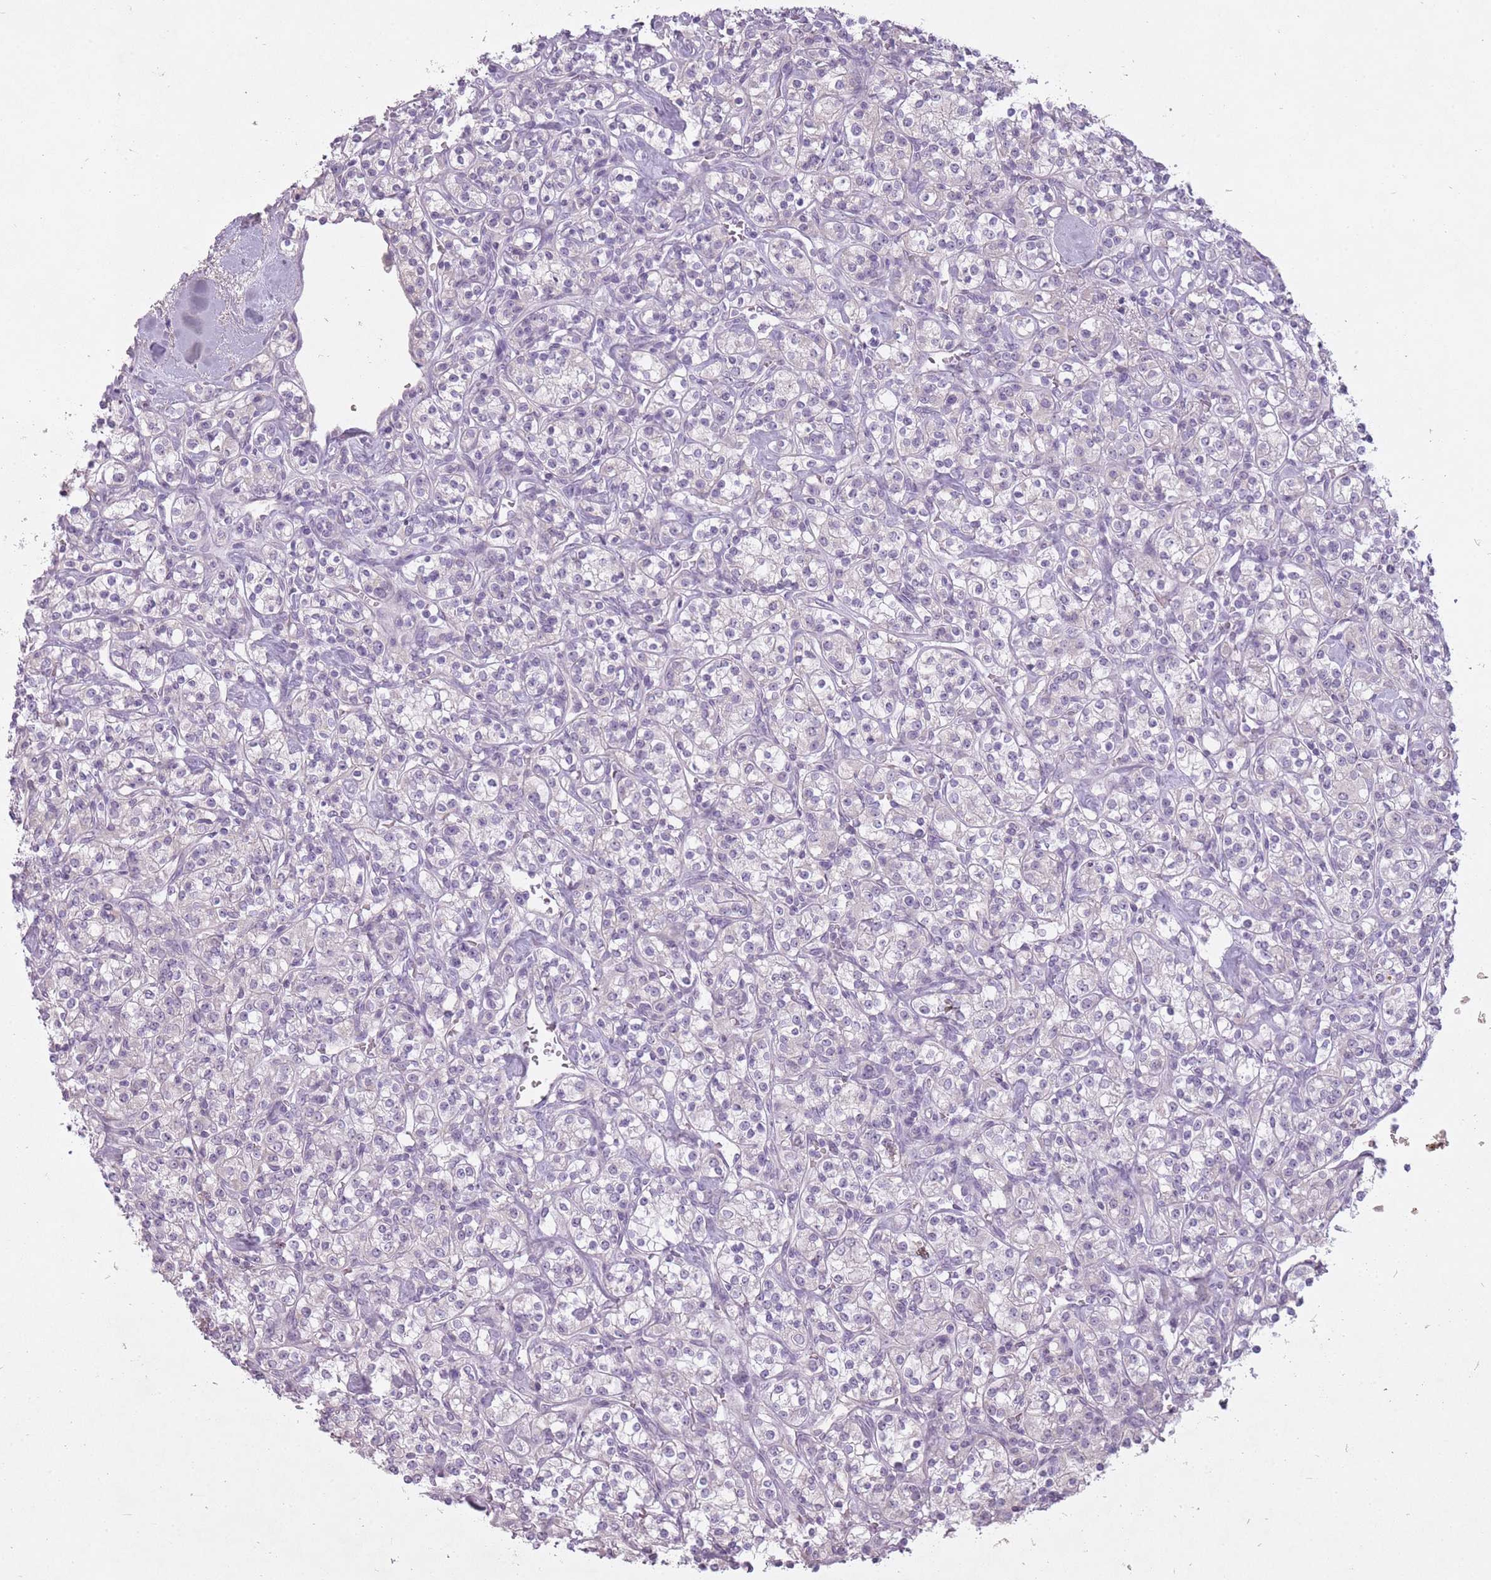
{"staining": {"intensity": "negative", "quantity": "none", "location": "none"}, "tissue": "renal cancer", "cell_type": "Tumor cells", "image_type": "cancer", "snomed": [{"axis": "morphology", "description": "Adenocarcinoma, NOS"}, {"axis": "topography", "description": "Kidney"}], "caption": "Tumor cells are negative for protein expression in human adenocarcinoma (renal).", "gene": "FAM43B", "patient": {"sex": "male", "age": 77}}